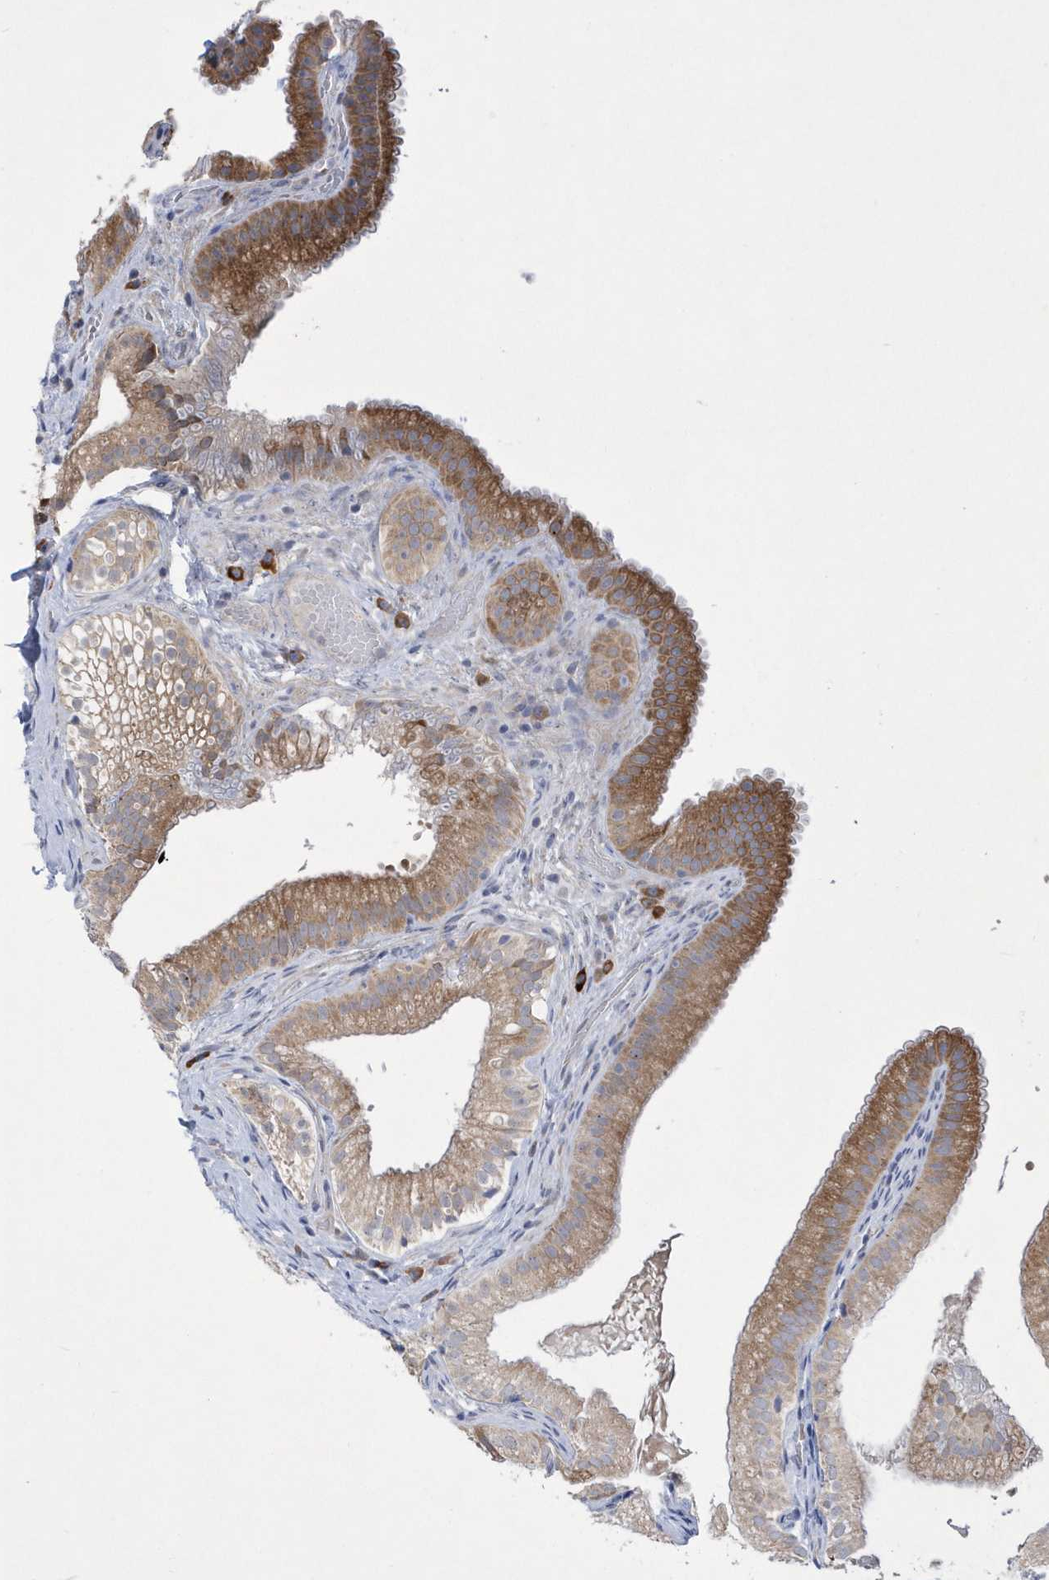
{"staining": {"intensity": "moderate", "quantity": ">75%", "location": "cytoplasmic/membranous"}, "tissue": "gallbladder", "cell_type": "Glandular cells", "image_type": "normal", "snomed": [{"axis": "morphology", "description": "Normal tissue, NOS"}, {"axis": "topography", "description": "Gallbladder"}], "caption": "High-power microscopy captured an immunohistochemistry micrograph of normal gallbladder, revealing moderate cytoplasmic/membranous positivity in about >75% of glandular cells.", "gene": "MED31", "patient": {"sex": "female", "age": 30}}